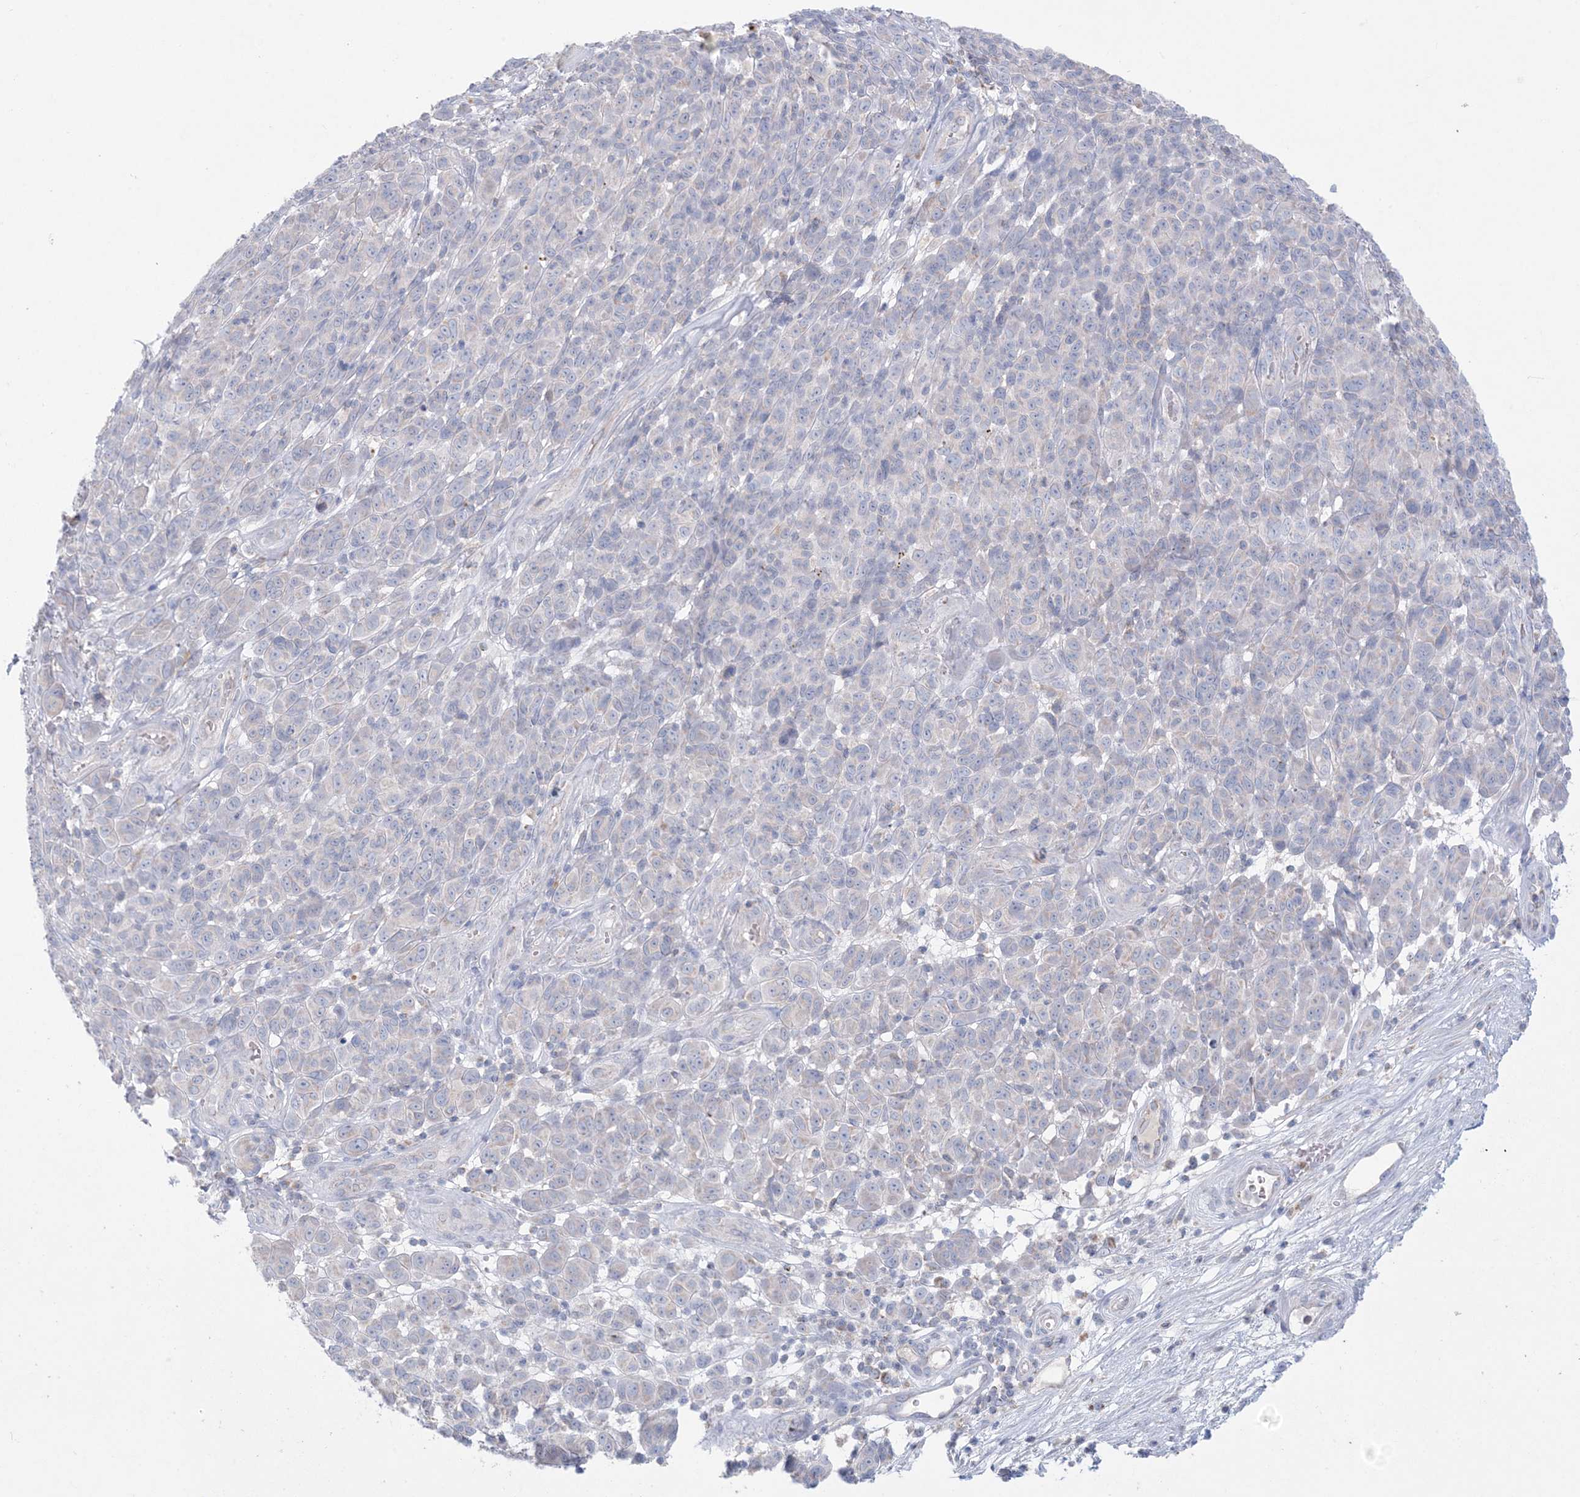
{"staining": {"intensity": "negative", "quantity": "none", "location": "none"}, "tissue": "melanoma", "cell_type": "Tumor cells", "image_type": "cancer", "snomed": [{"axis": "morphology", "description": "Malignant melanoma, NOS"}, {"axis": "topography", "description": "Skin"}], "caption": "A histopathology image of human melanoma is negative for staining in tumor cells.", "gene": "KCTD6", "patient": {"sex": "male", "age": 49}}